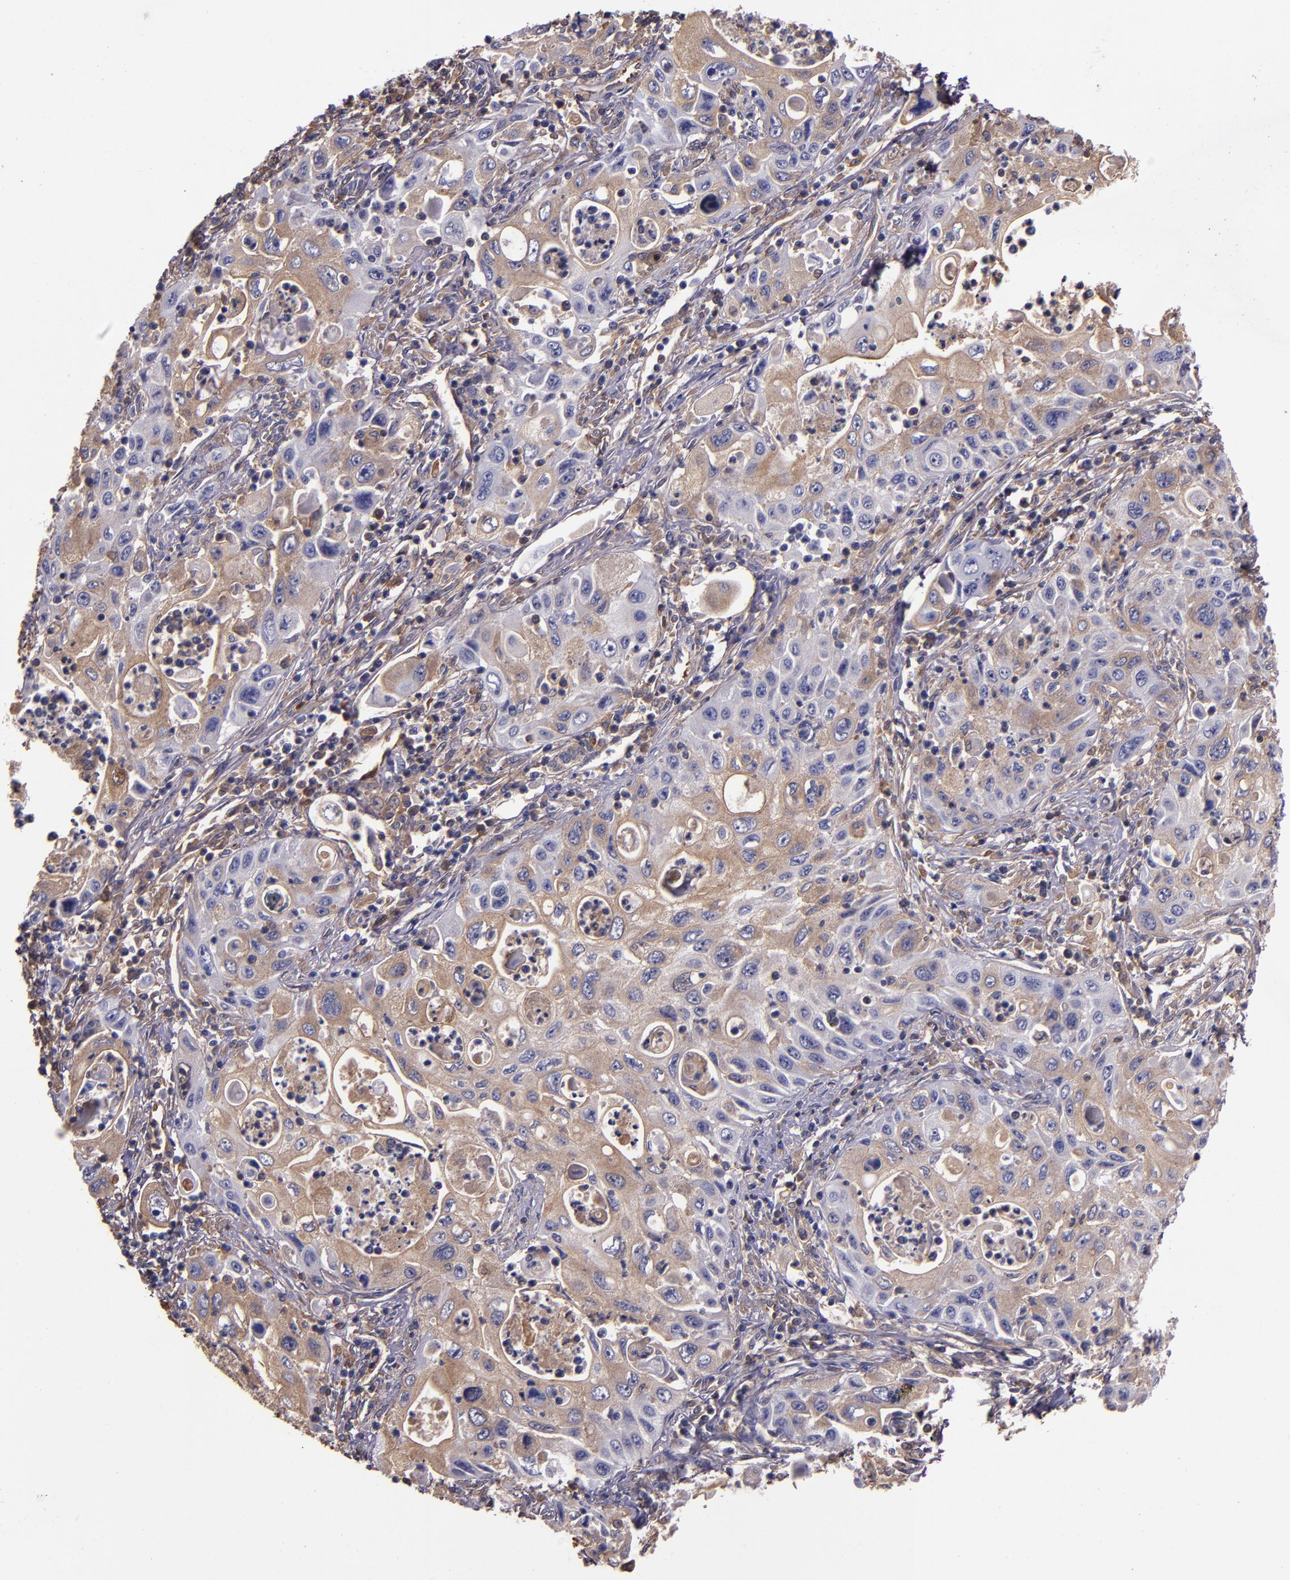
{"staining": {"intensity": "weak", "quantity": "25%-75%", "location": "cytoplasmic/membranous"}, "tissue": "pancreatic cancer", "cell_type": "Tumor cells", "image_type": "cancer", "snomed": [{"axis": "morphology", "description": "Adenocarcinoma, NOS"}, {"axis": "topography", "description": "Pancreas"}], "caption": "IHC staining of pancreatic adenocarcinoma, which demonstrates low levels of weak cytoplasmic/membranous positivity in approximately 25%-75% of tumor cells indicating weak cytoplasmic/membranous protein staining. The staining was performed using DAB (brown) for protein detection and nuclei were counterstained in hematoxylin (blue).", "gene": "A2M", "patient": {"sex": "male", "age": 70}}